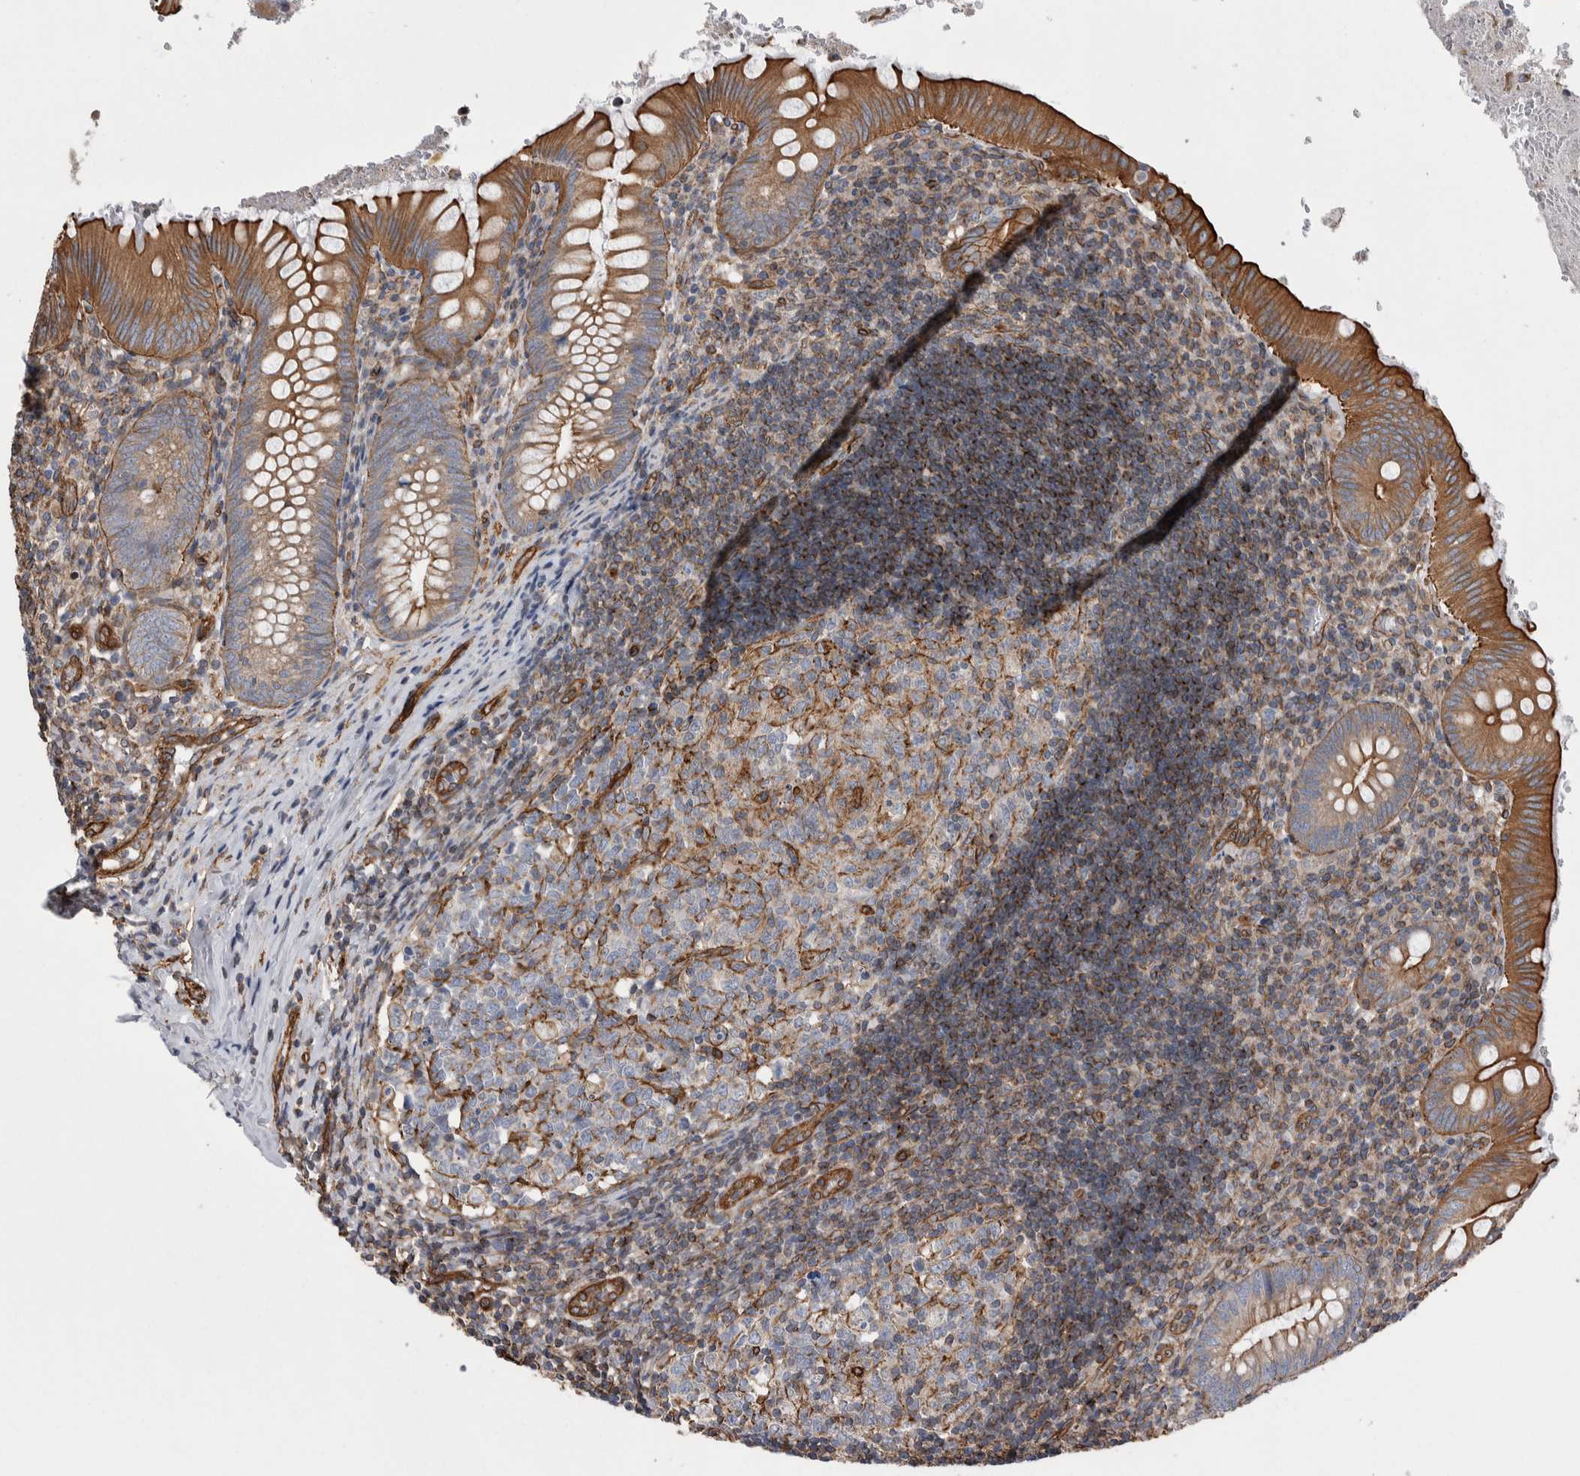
{"staining": {"intensity": "strong", "quantity": "25%-75%", "location": "cytoplasmic/membranous"}, "tissue": "appendix", "cell_type": "Glandular cells", "image_type": "normal", "snomed": [{"axis": "morphology", "description": "Normal tissue, NOS"}, {"axis": "topography", "description": "Appendix"}], "caption": "IHC (DAB (3,3'-diaminobenzidine)) staining of unremarkable human appendix demonstrates strong cytoplasmic/membranous protein staining in approximately 25%-75% of glandular cells.", "gene": "KIF12", "patient": {"sex": "male", "age": 8}}